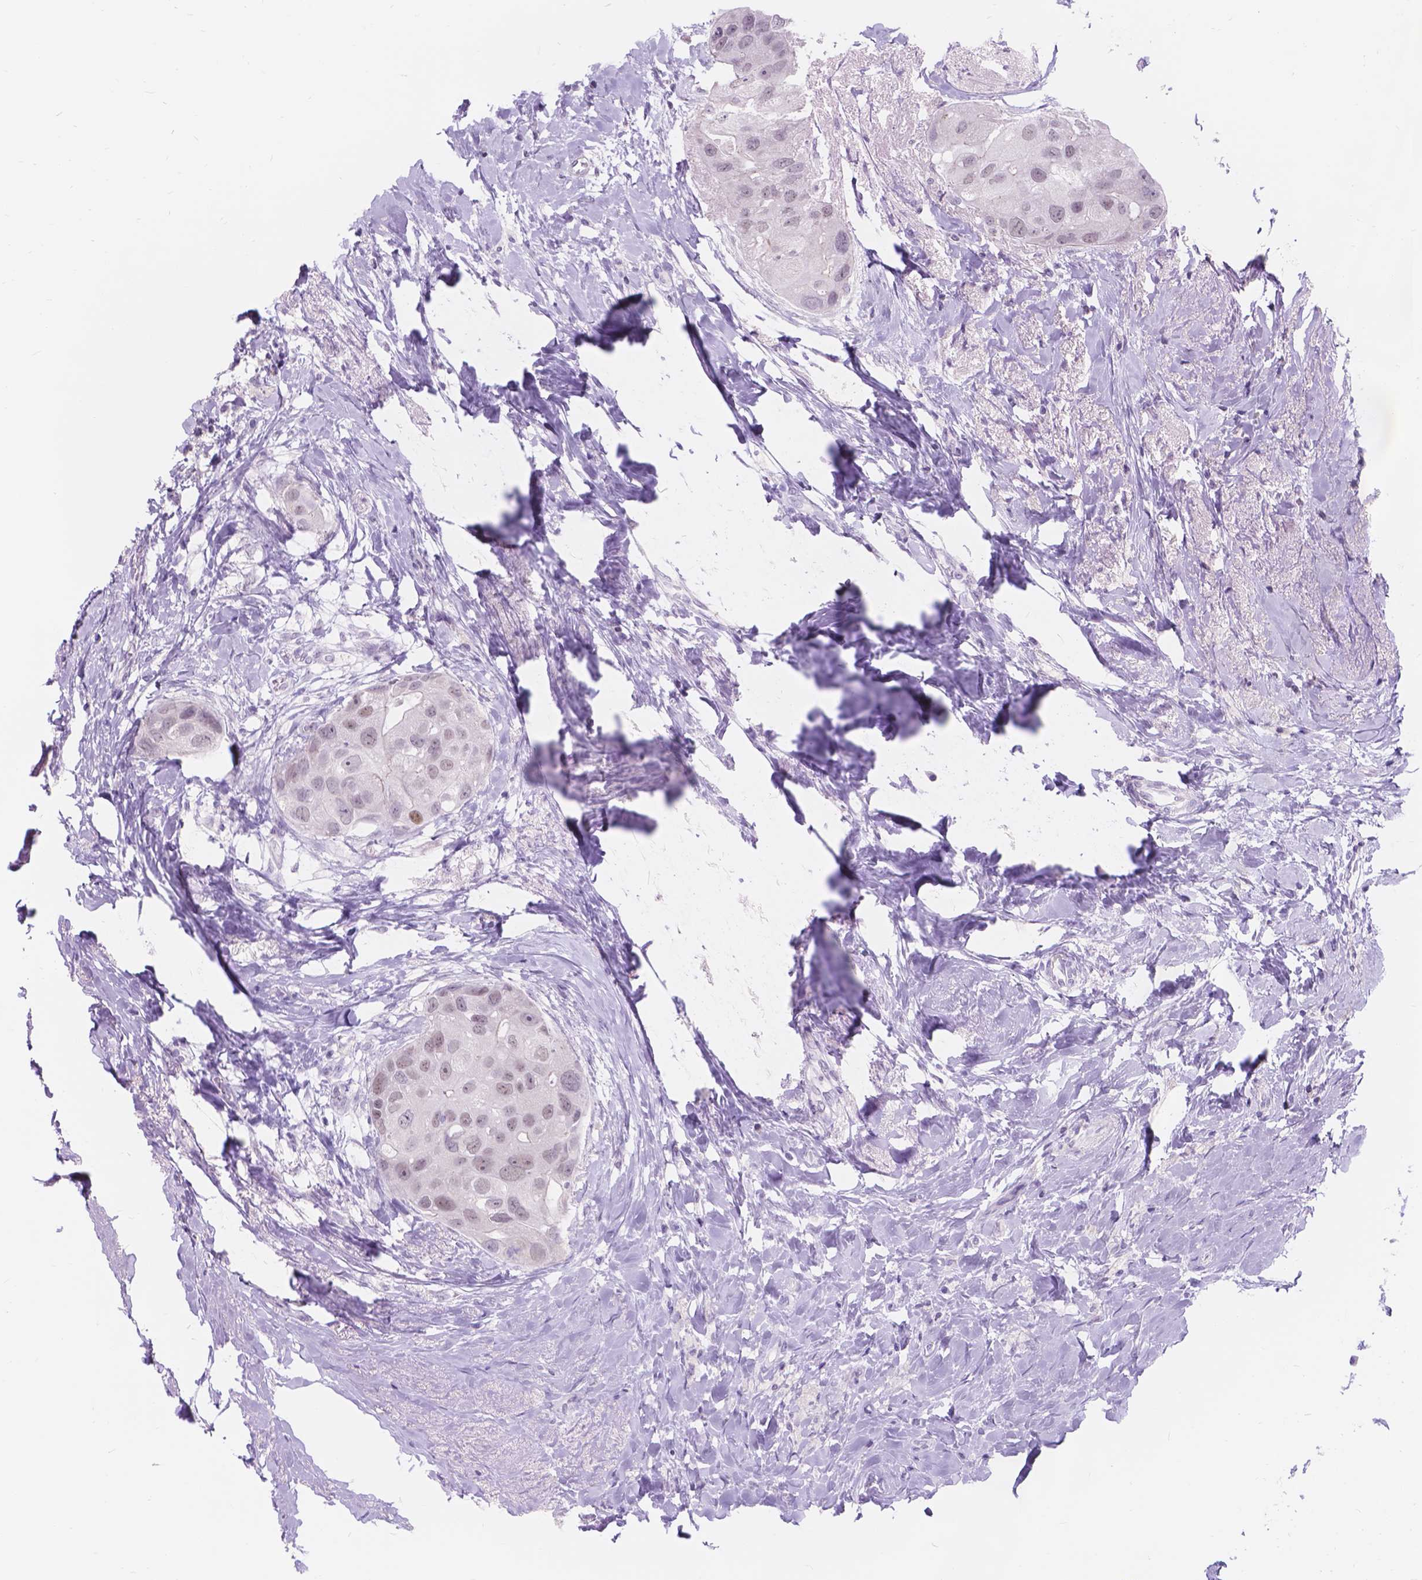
{"staining": {"intensity": "negative", "quantity": "none", "location": "none"}, "tissue": "breast cancer", "cell_type": "Tumor cells", "image_type": "cancer", "snomed": [{"axis": "morphology", "description": "Duct carcinoma"}, {"axis": "topography", "description": "Breast"}], "caption": "The photomicrograph demonstrates no significant expression in tumor cells of breast cancer.", "gene": "DCC", "patient": {"sex": "female", "age": 43}}